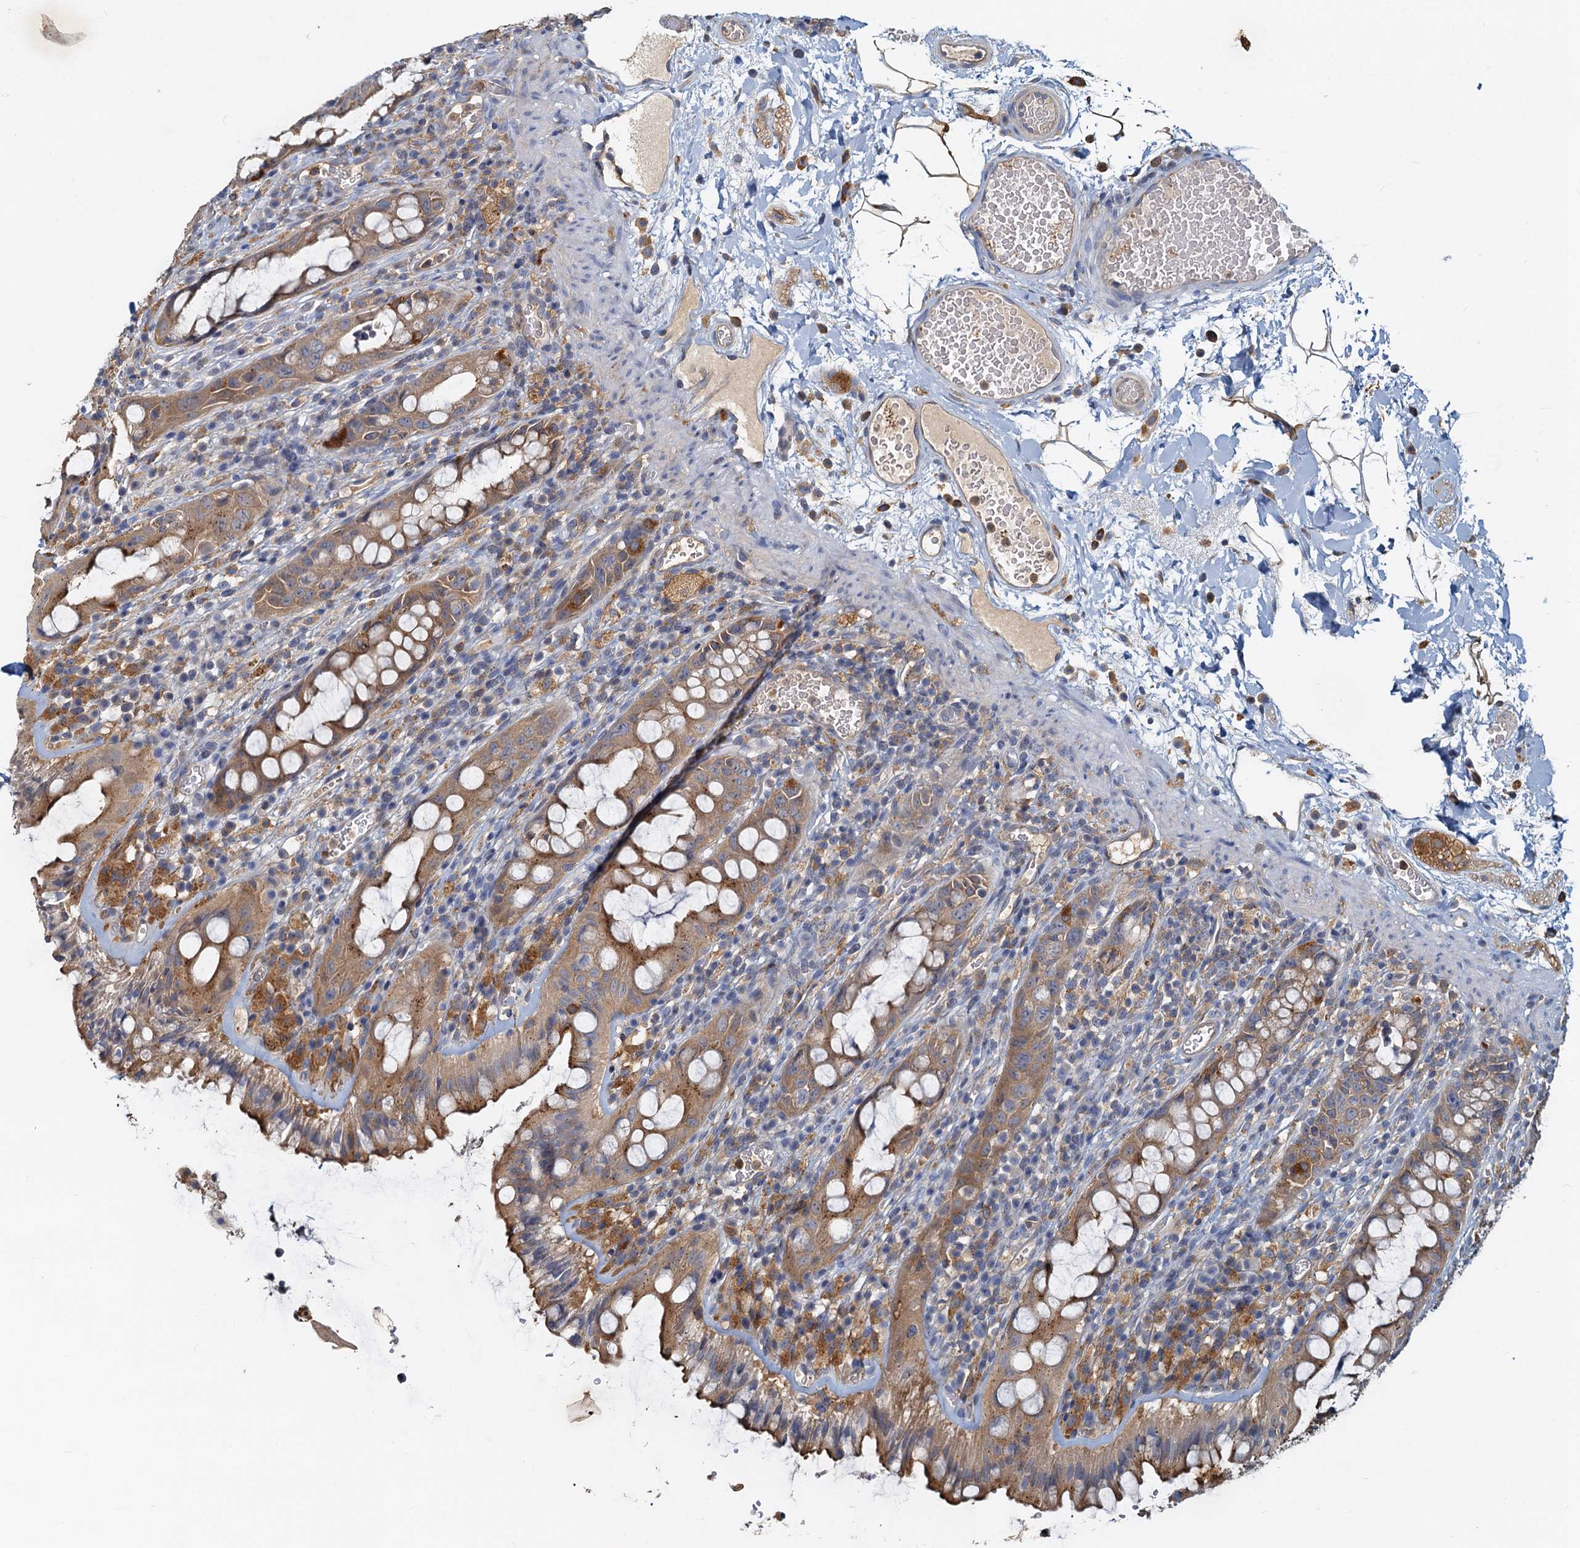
{"staining": {"intensity": "moderate", "quantity": ">75%", "location": "cytoplasmic/membranous"}, "tissue": "rectum", "cell_type": "Glandular cells", "image_type": "normal", "snomed": [{"axis": "morphology", "description": "Normal tissue, NOS"}, {"axis": "topography", "description": "Rectum"}], "caption": "IHC image of normal rectum stained for a protein (brown), which displays medium levels of moderate cytoplasmic/membranous positivity in approximately >75% of glandular cells.", "gene": "TOLLIP", "patient": {"sex": "female", "age": 57}}